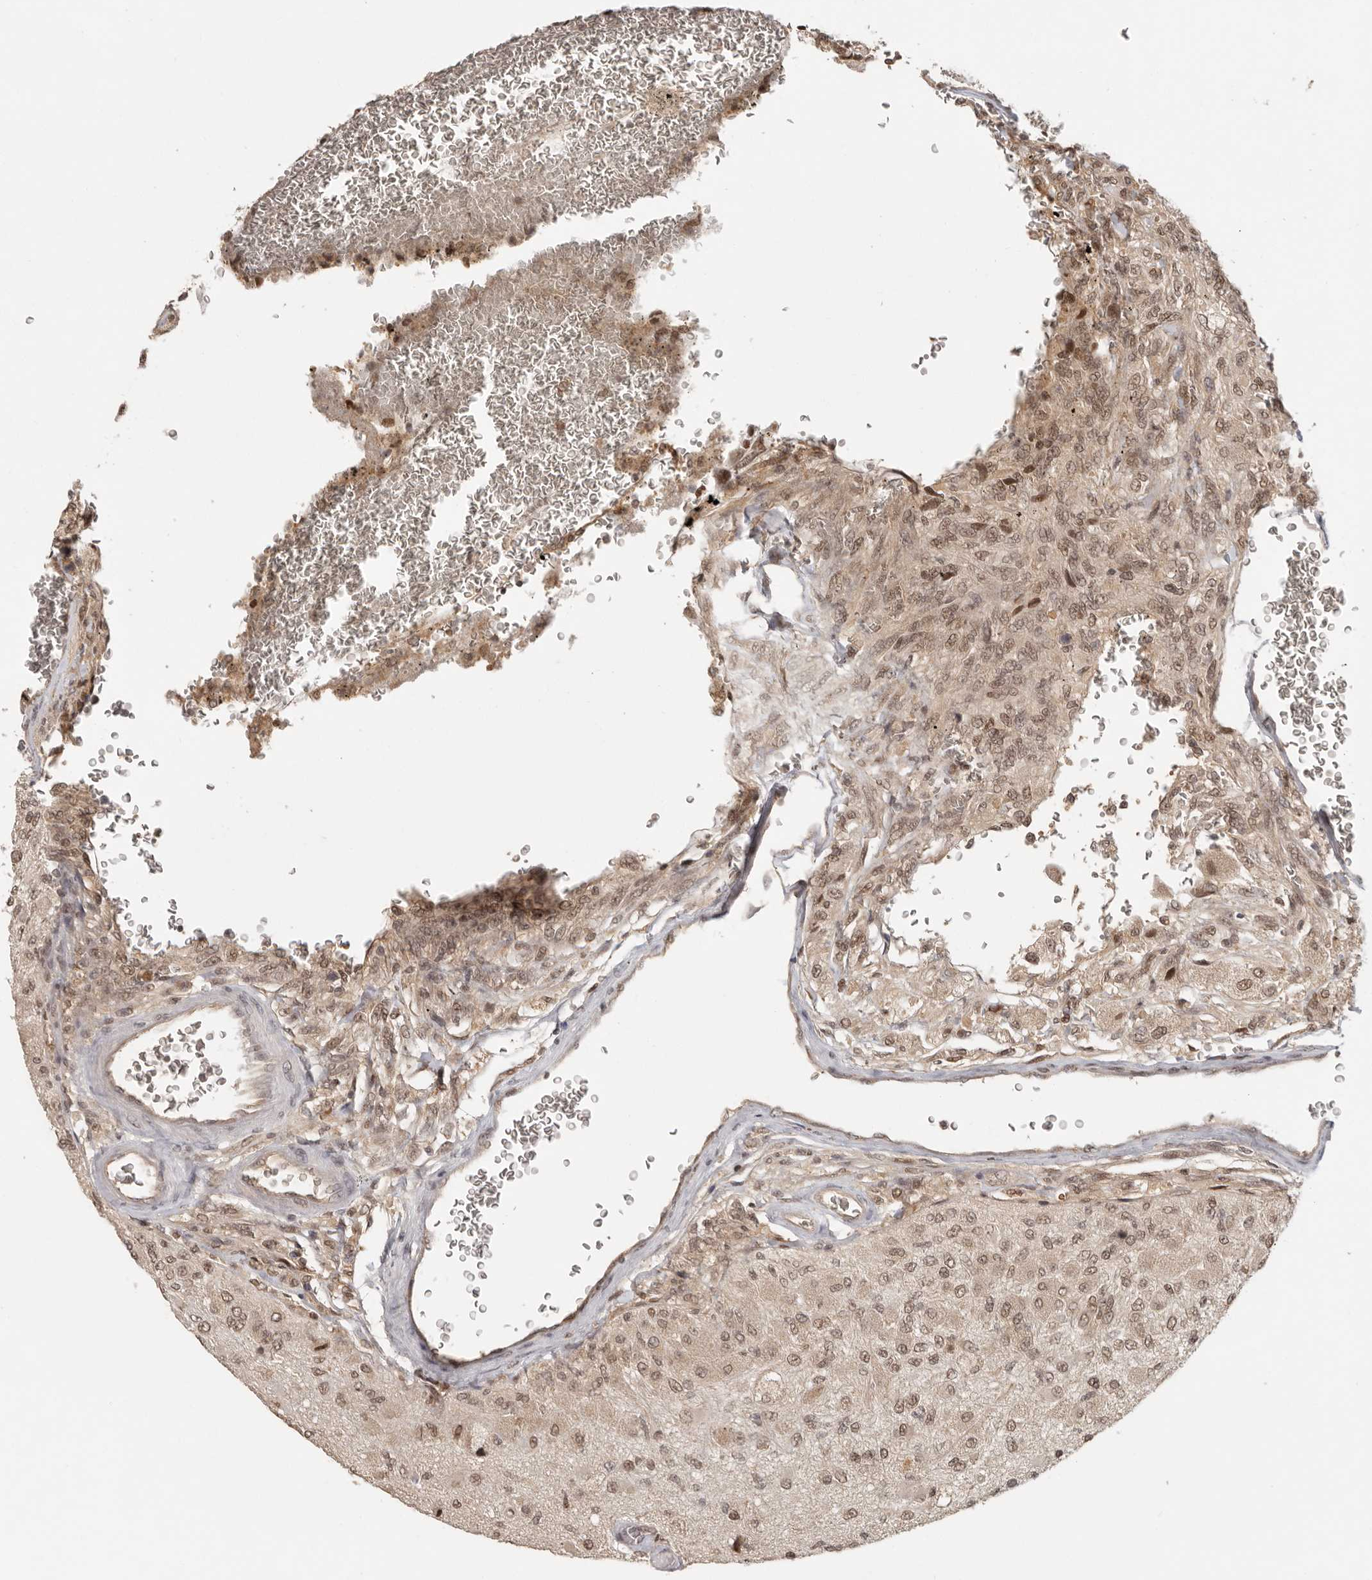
{"staining": {"intensity": "moderate", "quantity": "25%-75%", "location": "nuclear"}, "tissue": "glioma", "cell_type": "Tumor cells", "image_type": "cancer", "snomed": [{"axis": "morphology", "description": "Normal tissue, NOS"}, {"axis": "morphology", "description": "Glioma, malignant, High grade"}, {"axis": "topography", "description": "Cerebral cortex"}], "caption": "Immunohistochemistry photomicrograph of neoplastic tissue: malignant high-grade glioma stained using IHC exhibits medium levels of moderate protein expression localized specifically in the nuclear of tumor cells, appearing as a nuclear brown color.", "gene": "PSMA5", "patient": {"sex": "male", "age": 77}}